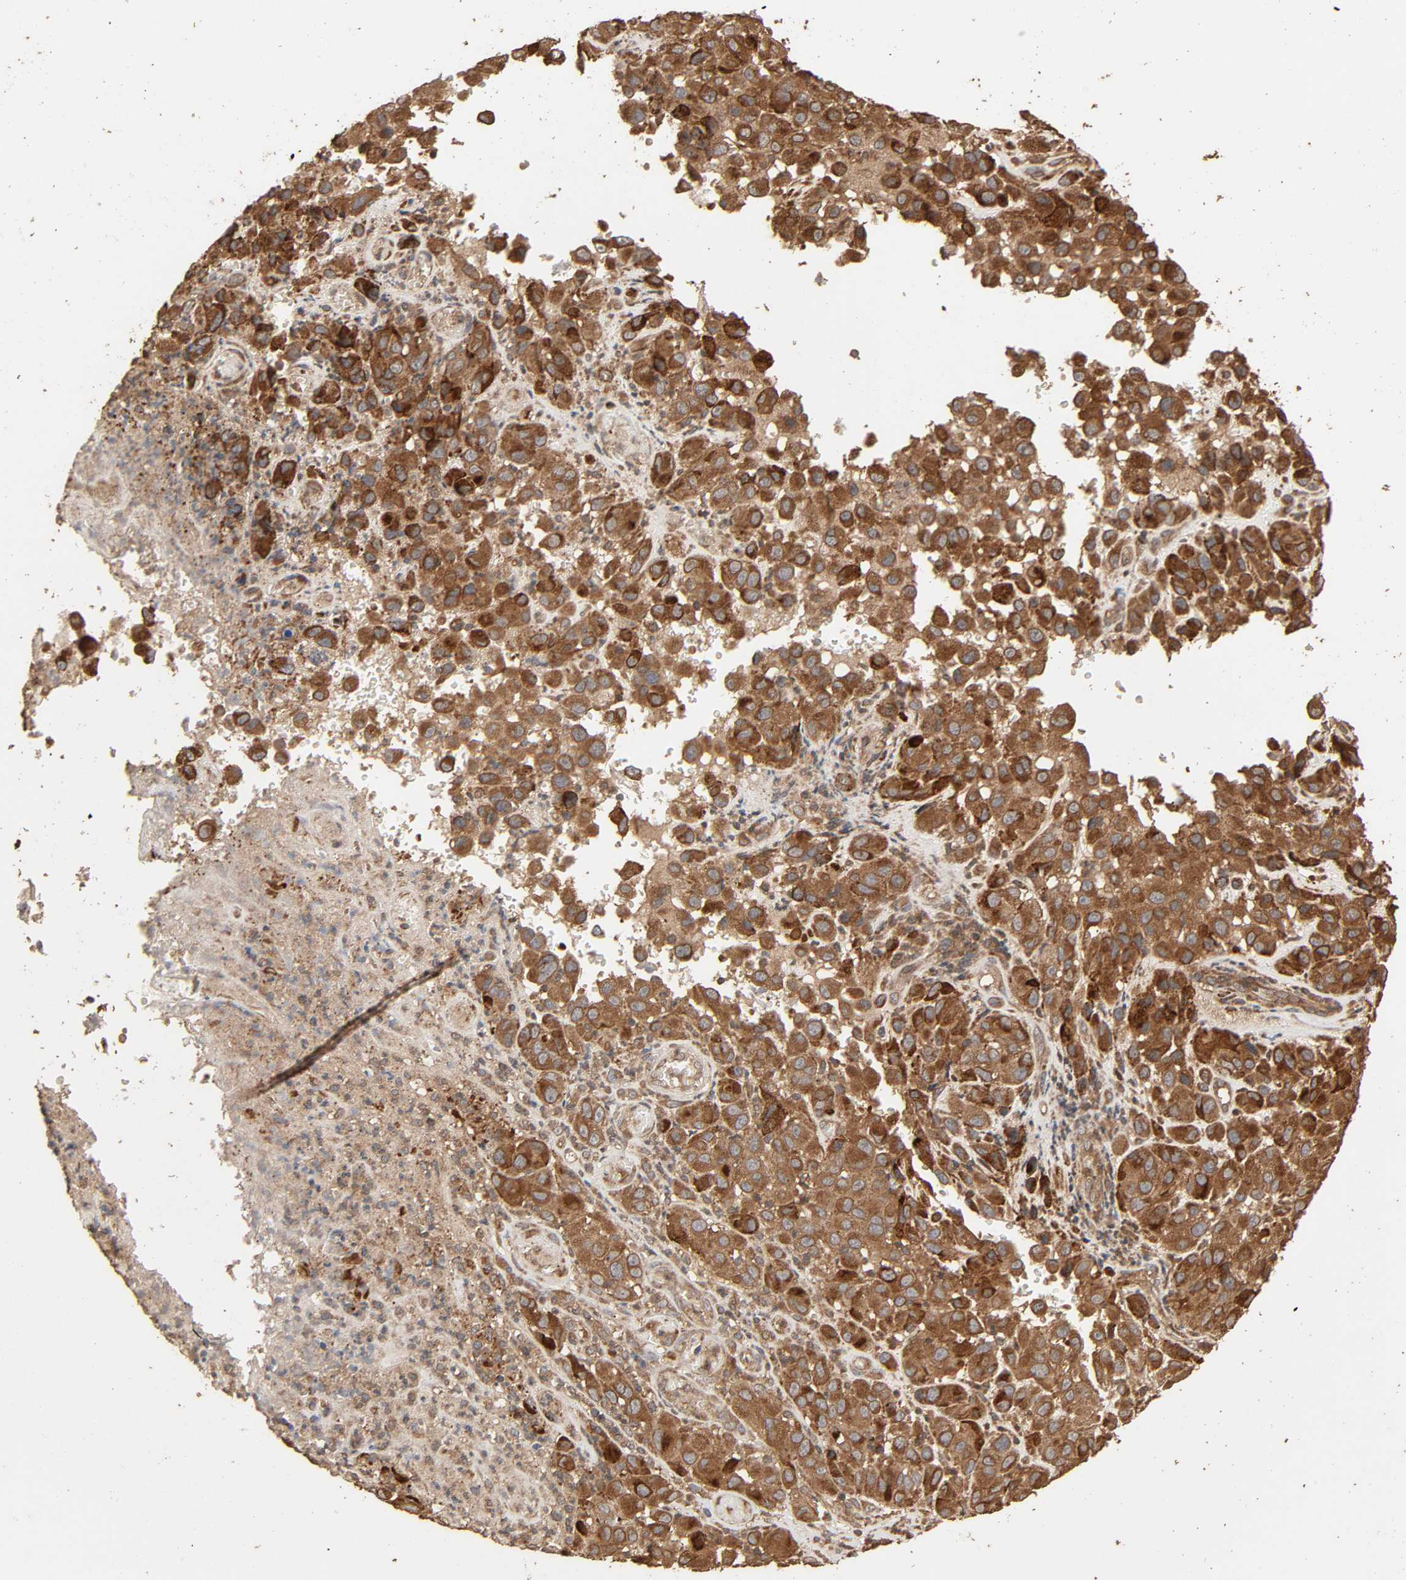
{"staining": {"intensity": "strong", "quantity": "25%-75%", "location": "cytoplasmic/membranous"}, "tissue": "melanoma", "cell_type": "Tumor cells", "image_type": "cancer", "snomed": [{"axis": "morphology", "description": "Malignant melanoma, NOS"}, {"axis": "topography", "description": "Skin"}], "caption": "Immunohistochemistry of malignant melanoma displays high levels of strong cytoplasmic/membranous expression in about 25%-75% of tumor cells.", "gene": "RPS6KA6", "patient": {"sex": "female", "age": 21}}